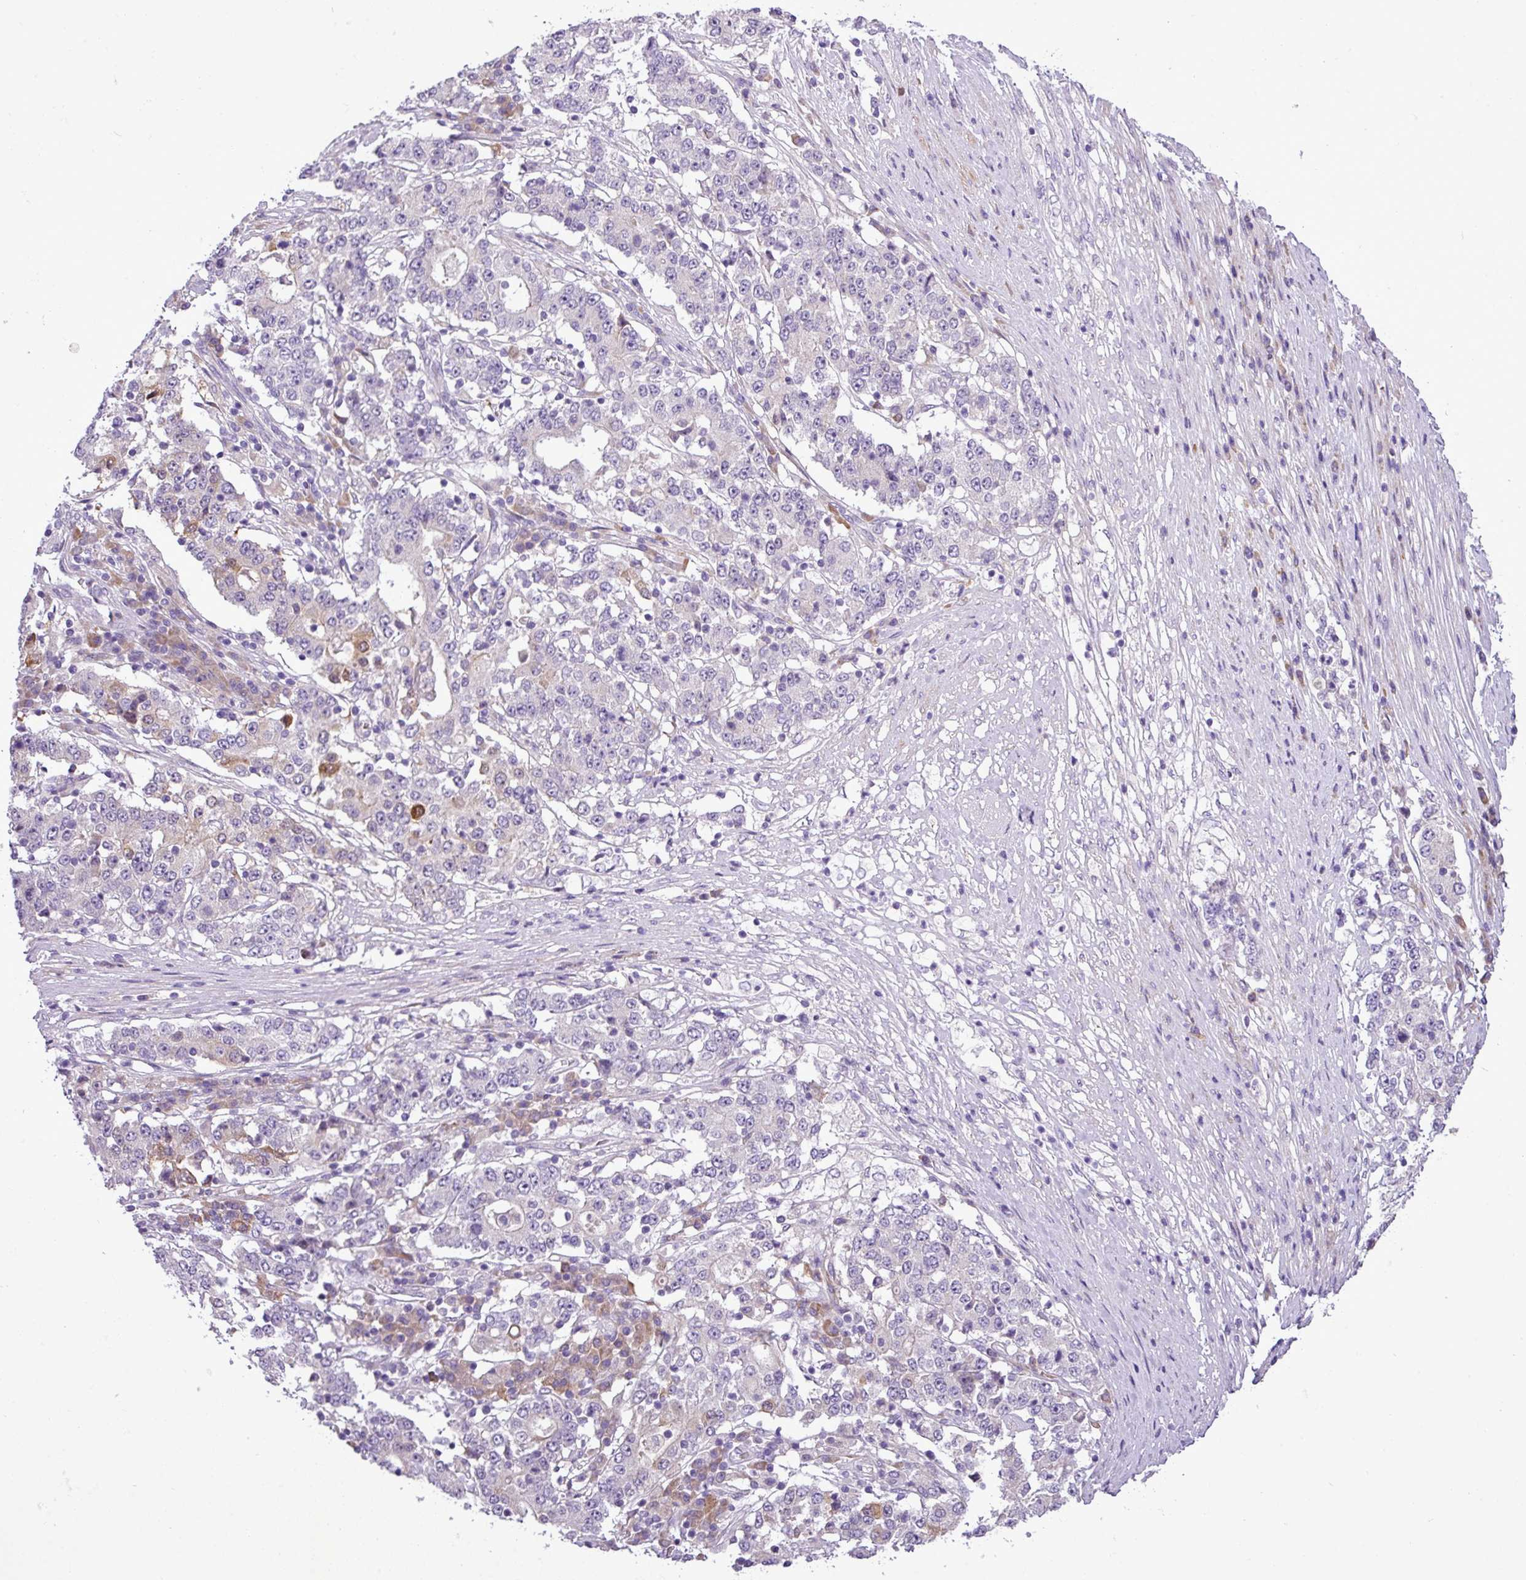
{"staining": {"intensity": "negative", "quantity": "none", "location": "none"}, "tissue": "stomach cancer", "cell_type": "Tumor cells", "image_type": "cancer", "snomed": [{"axis": "morphology", "description": "Adenocarcinoma, NOS"}, {"axis": "topography", "description": "Stomach"}], "caption": "Immunohistochemistry of human stomach cancer (adenocarcinoma) reveals no staining in tumor cells. (Brightfield microscopy of DAB (3,3'-diaminobenzidine) IHC at high magnification).", "gene": "MOCS3", "patient": {"sex": "male", "age": 59}}